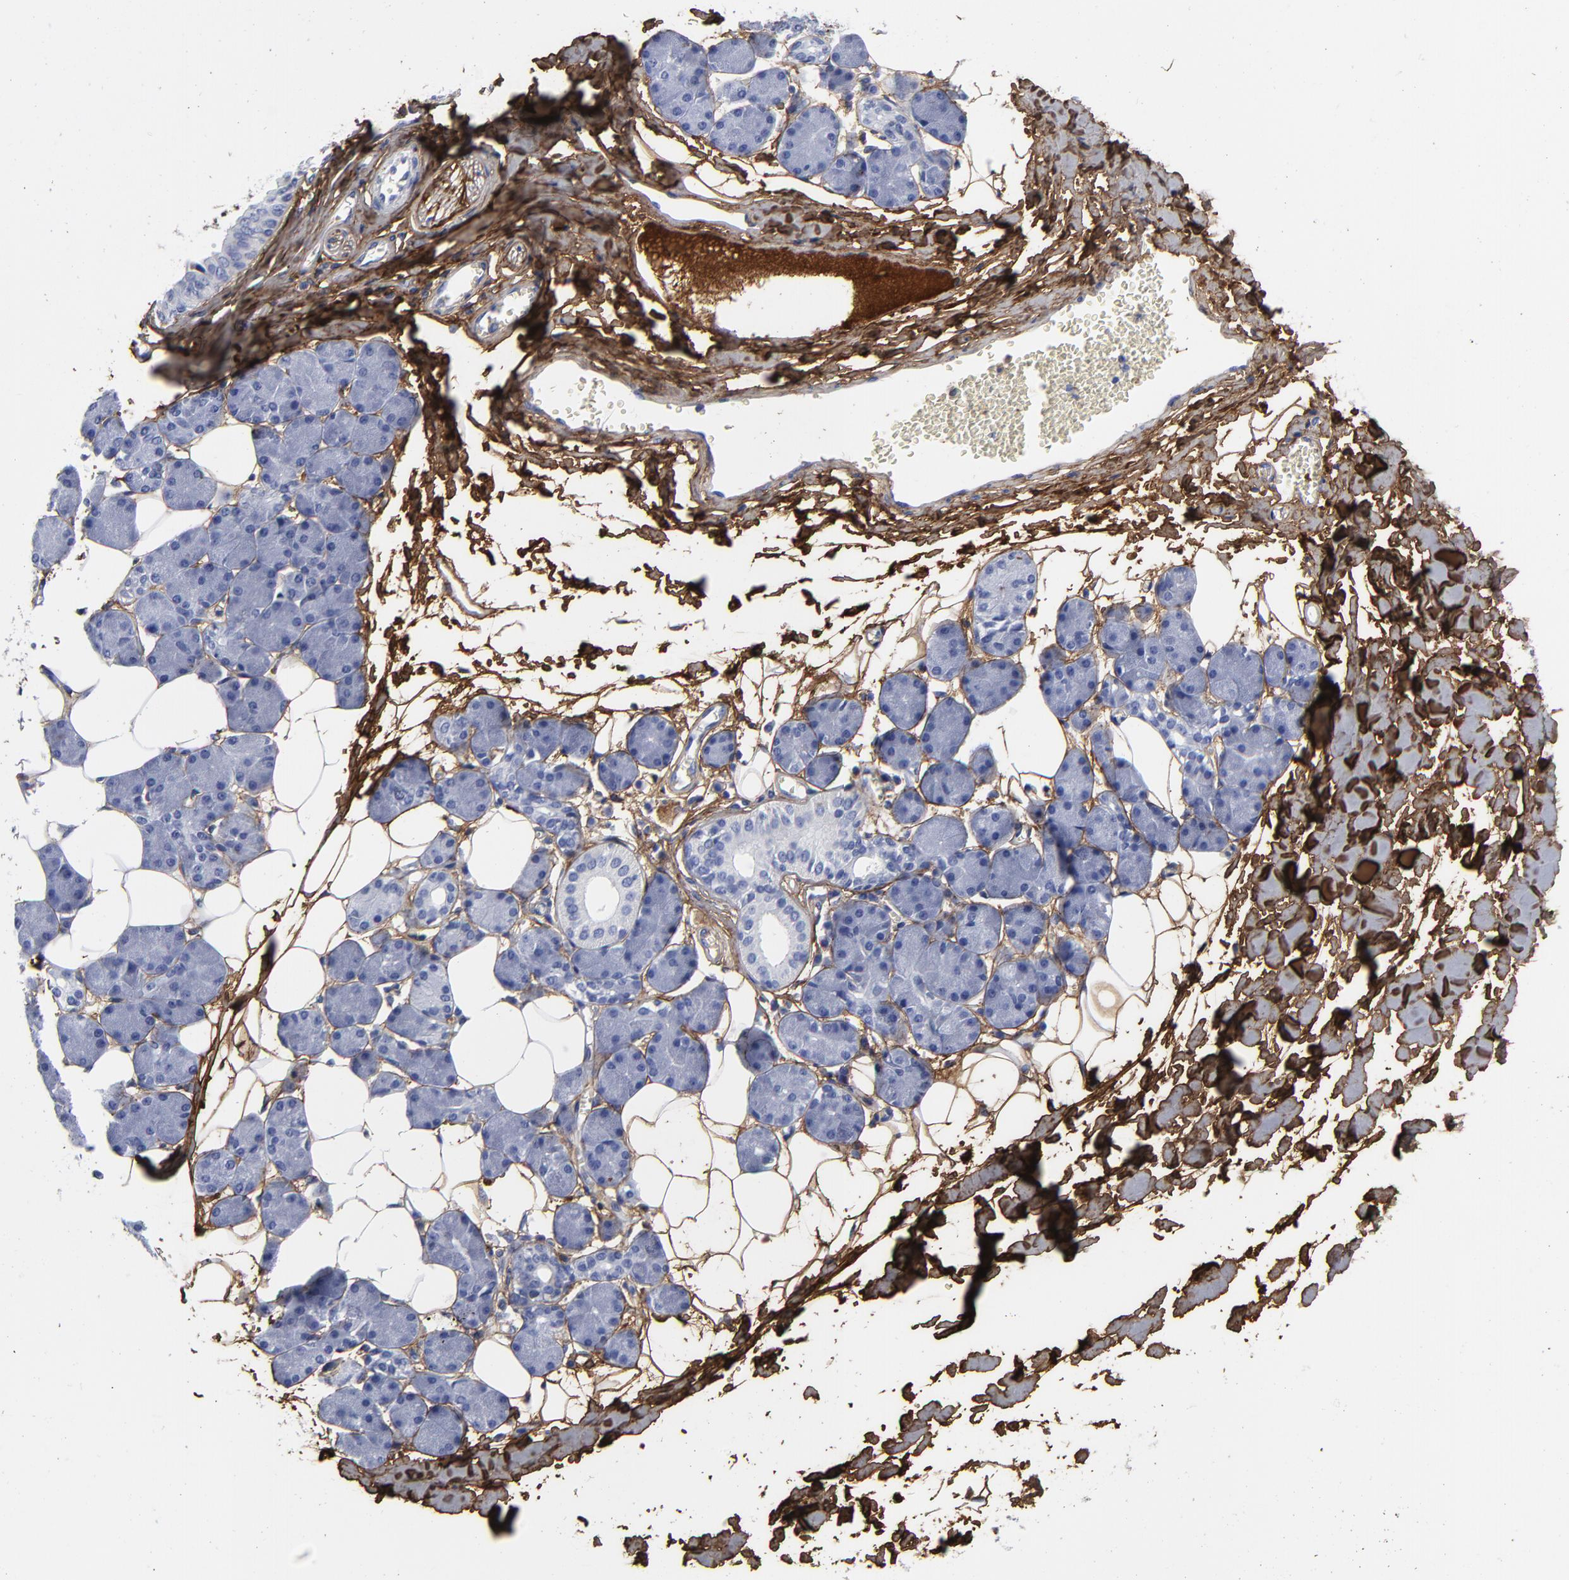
{"staining": {"intensity": "negative", "quantity": "none", "location": "none"}, "tissue": "salivary gland", "cell_type": "Glandular cells", "image_type": "normal", "snomed": [{"axis": "morphology", "description": "Normal tissue, NOS"}, {"axis": "morphology", "description": "Adenoma, NOS"}, {"axis": "topography", "description": "Salivary gland"}], "caption": "Immunohistochemical staining of unremarkable salivary gland displays no significant expression in glandular cells. The staining was performed using DAB to visualize the protein expression in brown, while the nuclei were stained in blue with hematoxylin (Magnification: 20x).", "gene": "DCN", "patient": {"sex": "female", "age": 32}}